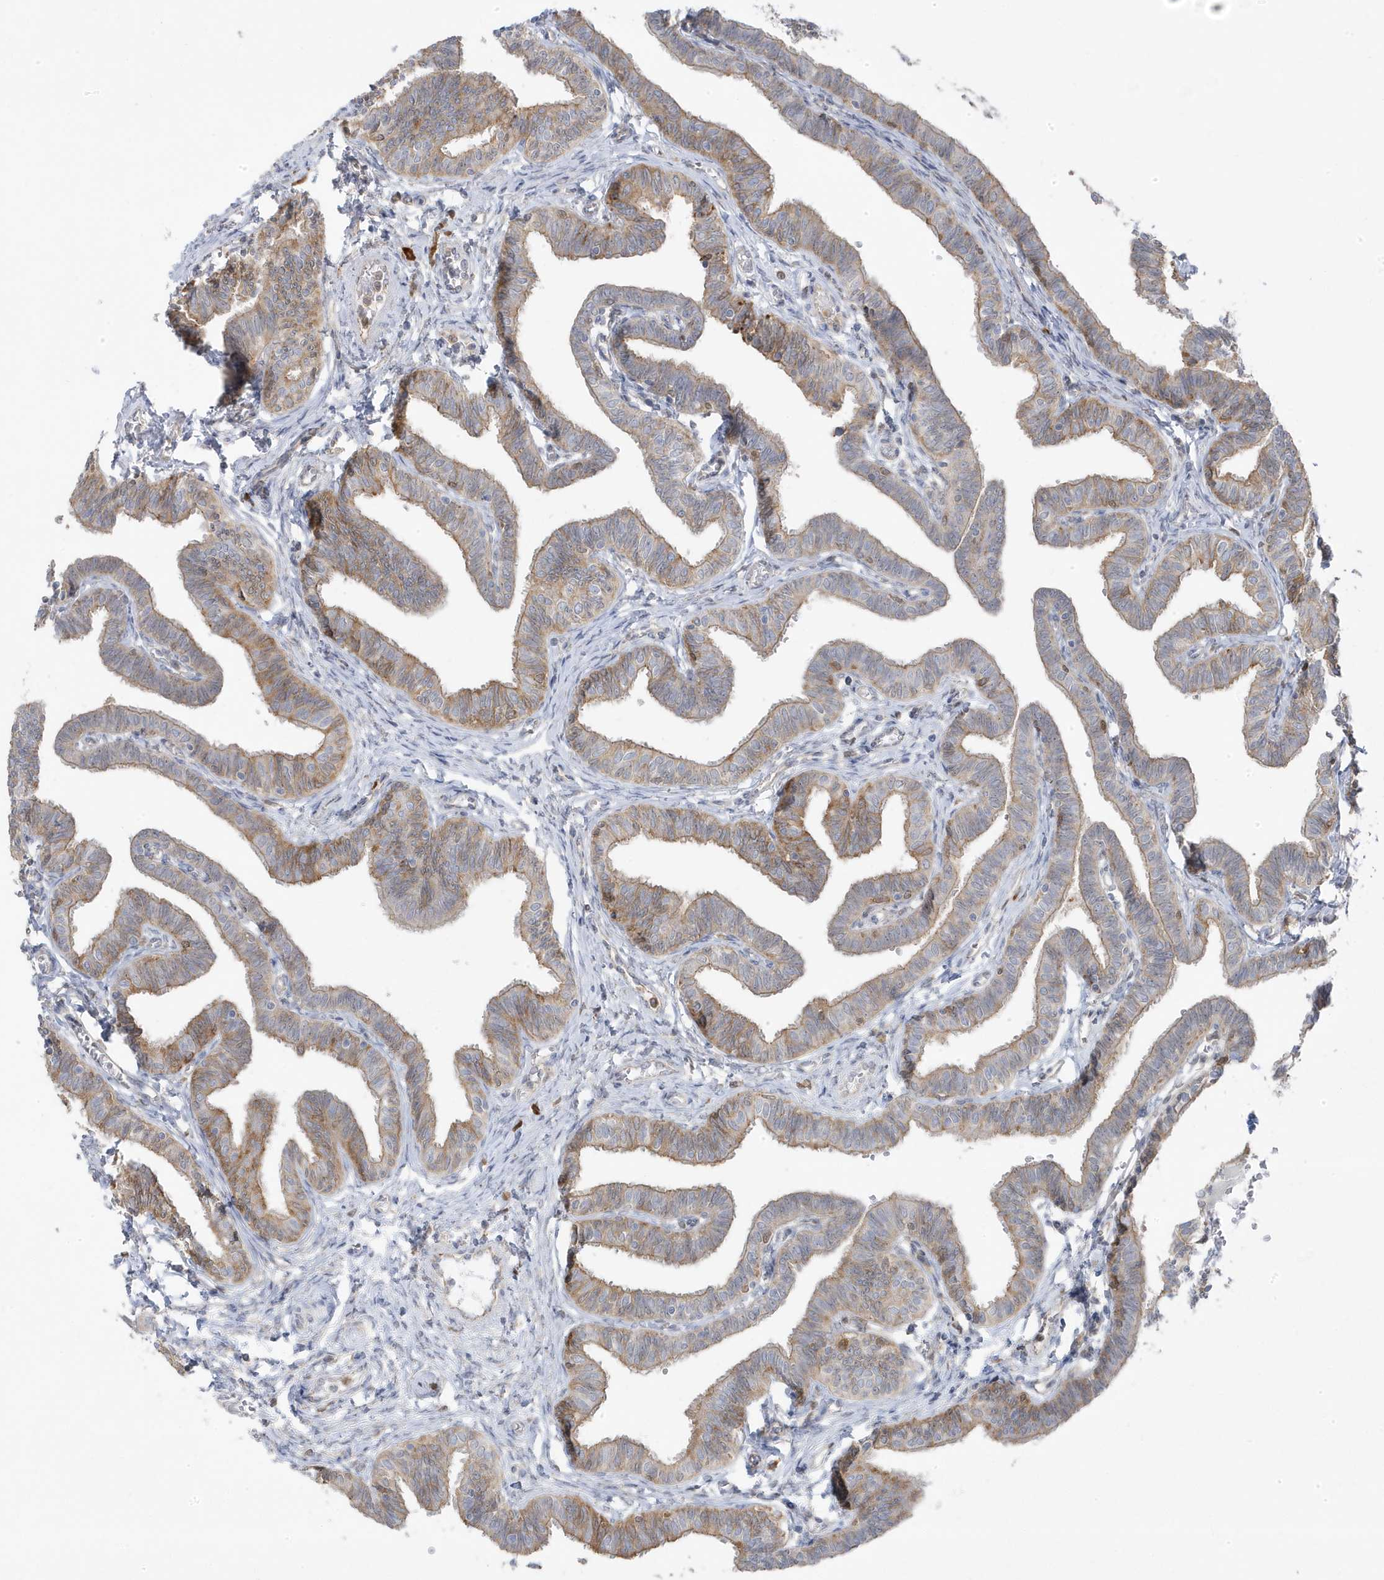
{"staining": {"intensity": "strong", "quantity": "<25%", "location": "cytoplasmic/membranous"}, "tissue": "fallopian tube", "cell_type": "Glandular cells", "image_type": "normal", "snomed": [{"axis": "morphology", "description": "Normal tissue, NOS"}, {"axis": "topography", "description": "Fallopian tube"}, {"axis": "topography", "description": "Ovary"}], "caption": "An immunohistochemistry image of unremarkable tissue is shown. Protein staining in brown shows strong cytoplasmic/membranous positivity in fallopian tube within glandular cells. (Brightfield microscopy of DAB IHC at high magnification).", "gene": "ZNF654", "patient": {"sex": "female", "age": 23}}